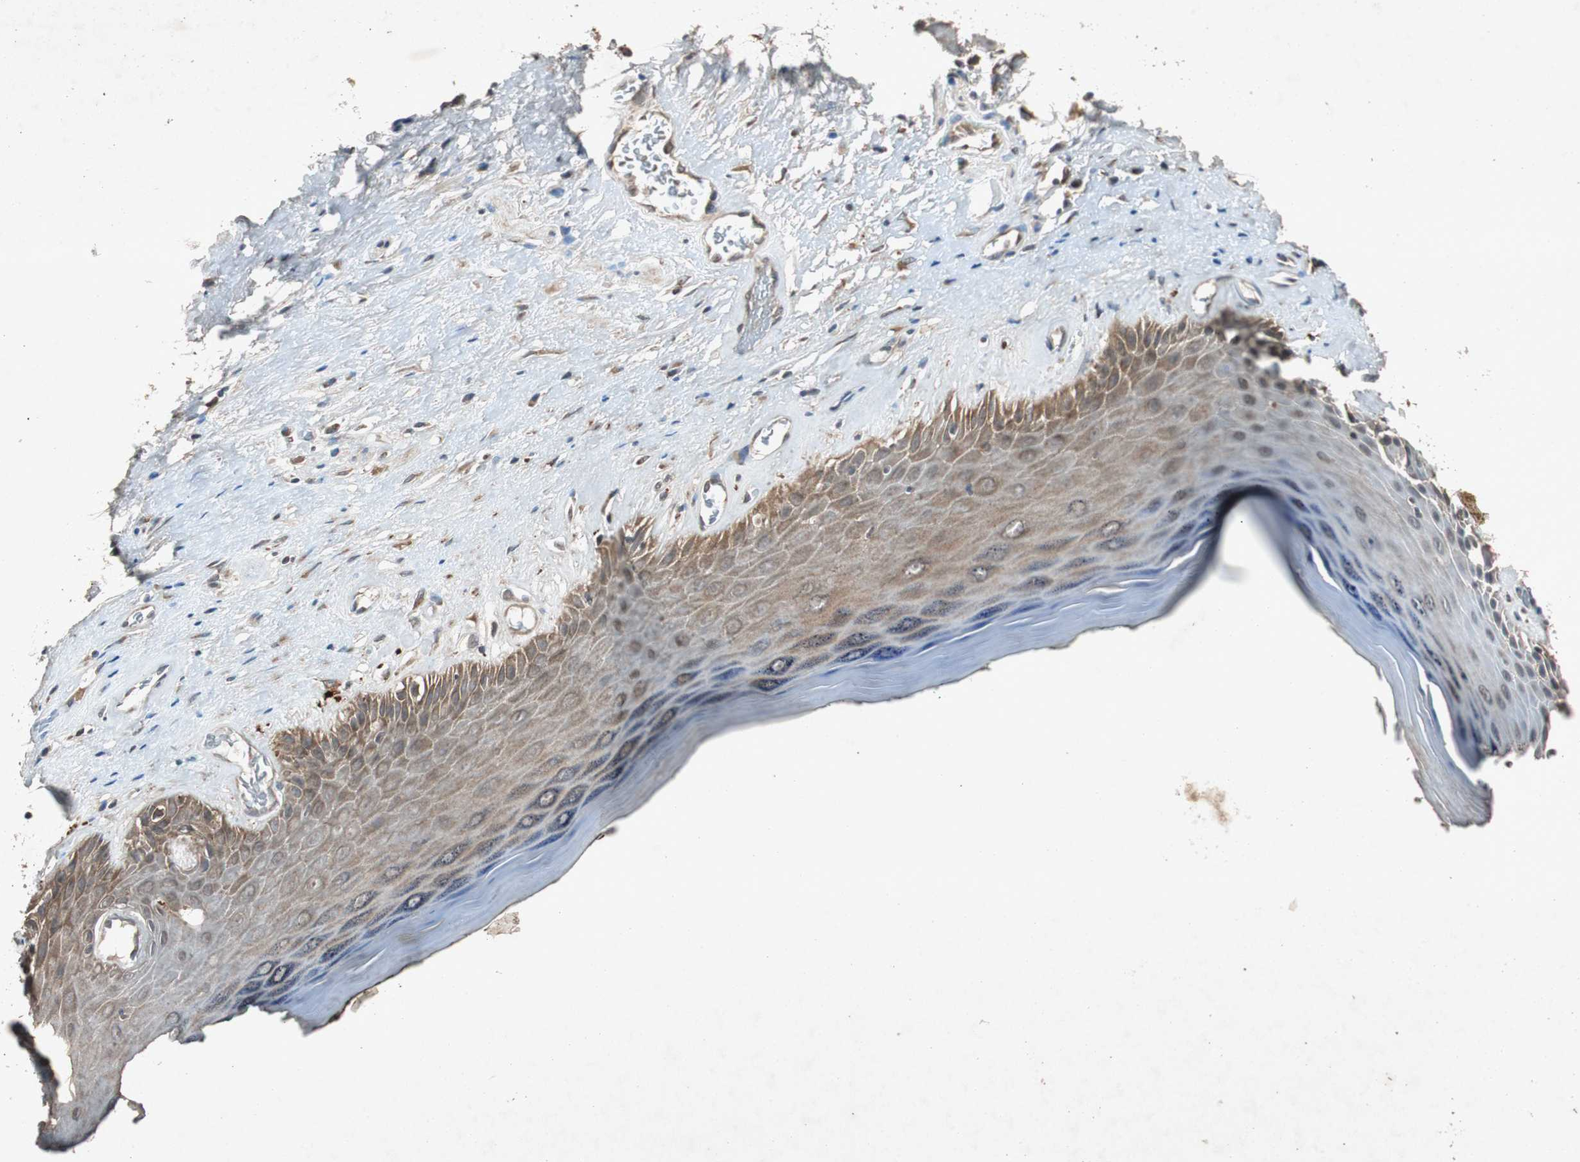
{"staining": {"intensity": "moderate", "quantity": ">75%", "location": "cytoplasmic/membranous"}, "tissue": "skin", "cell_type": "Epidermal cells", "image_type": "normal", "snomed": [{"axis": "morphology", "description": "Normal tissue, NOS"}, {"axis": "morphology", "description": "Inflammation, NOS"}, {"axis": "topography", "description": "Vulva"}], "caption": "There is medium levels of moderate cytoplasmic/membranous expression in epidermal cells of unremarkable skin, as demonstrated by immunohistochemical staining (brown color).", "gene": "SLIT2", "patient": {"sex": "female", "age": 84}}